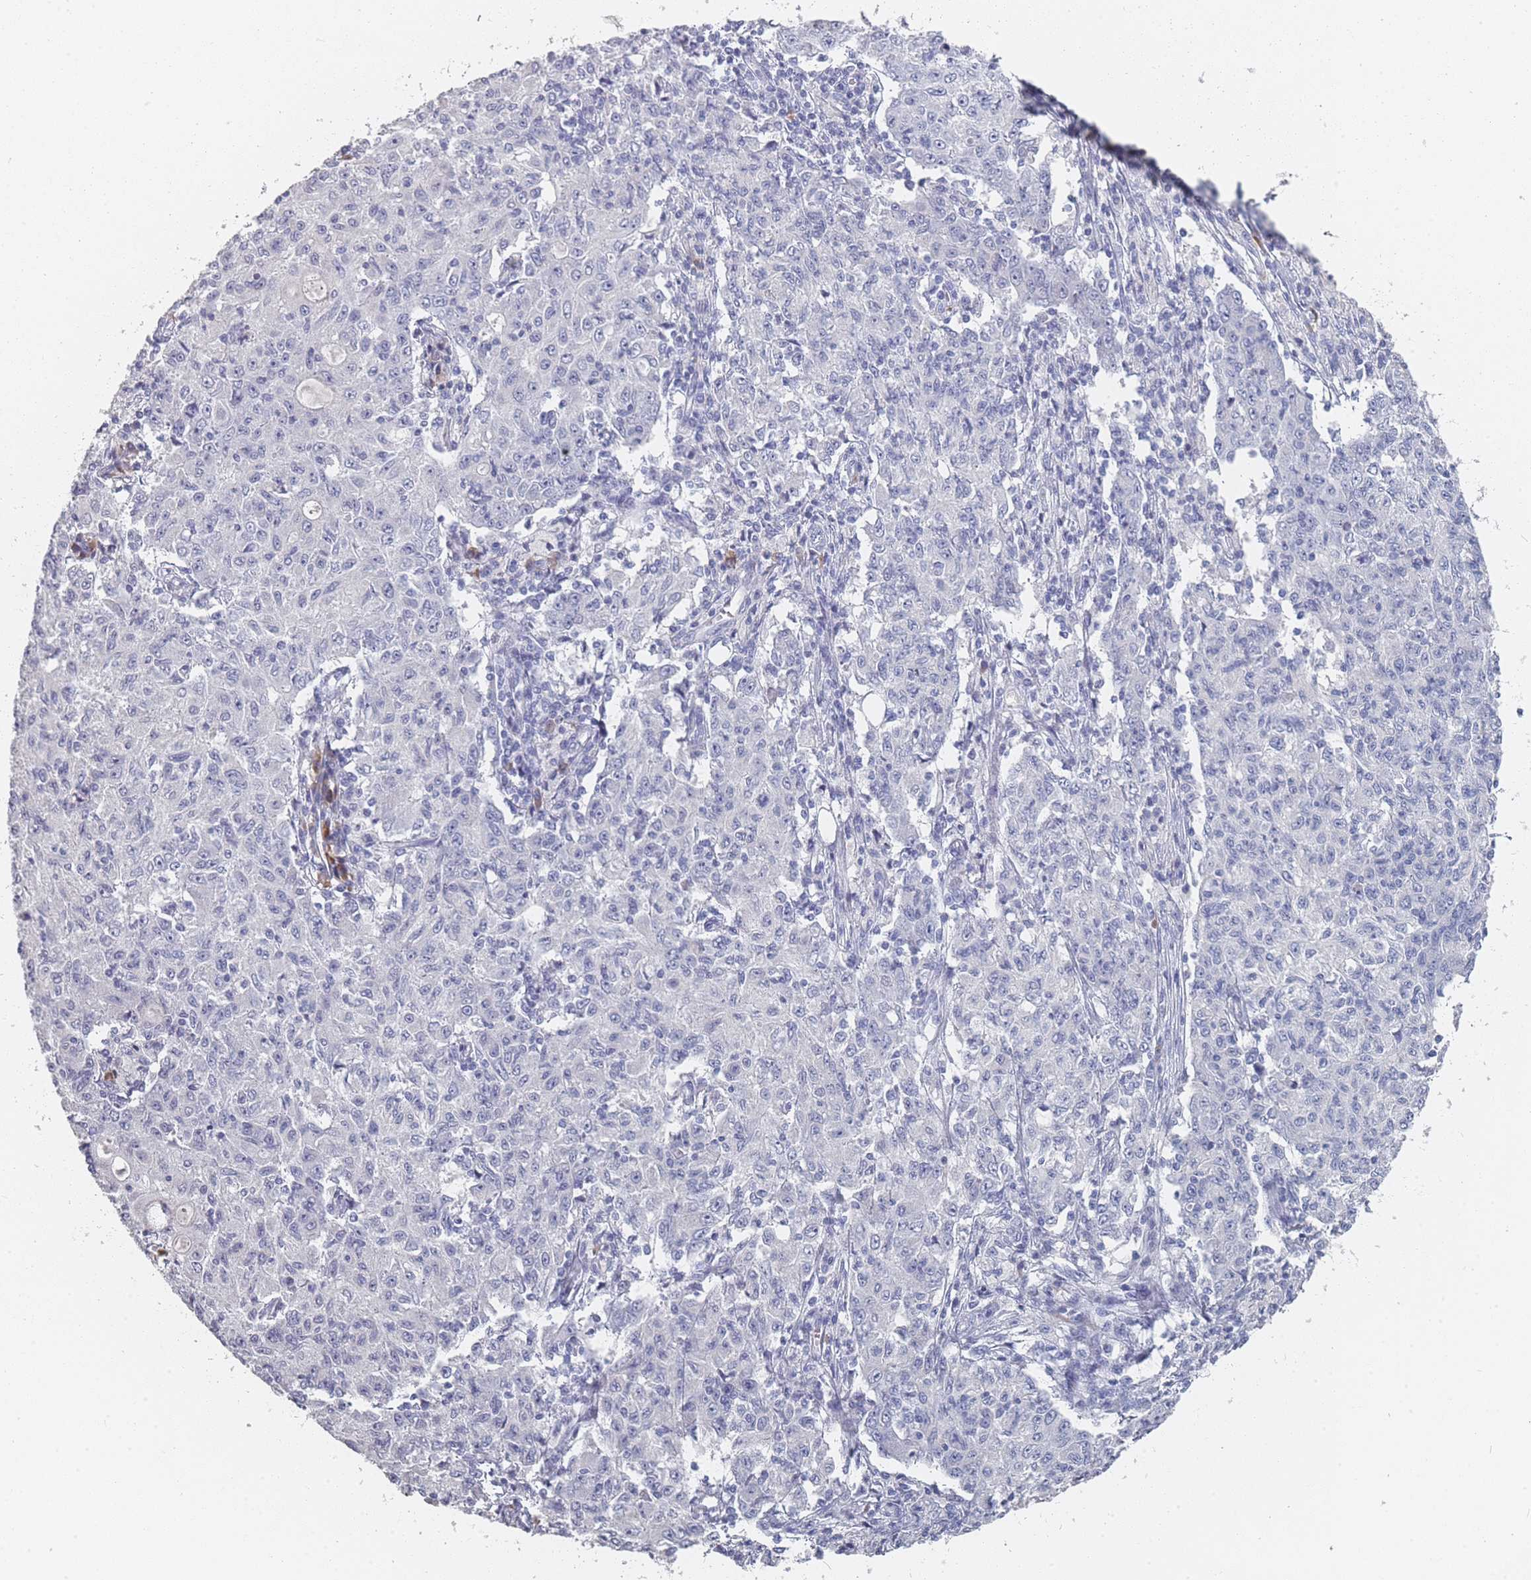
{"staining": {"intensity": "negative", "quantity": "none", "location": "none"}, "tissue": "ovarian cancer", "cell_type": "Tumor cells", "image_type": "cancer", "snomed": [{"axis": "morphology", "description": "Carcinoma, endometroid"}, {"axis": "topography", "description": "Ovary"}], "caption": "IHC of human ovarian endometroid carcinoma exhibits no expression in tumor cells.", "gene": "SLC35E4", "patient": {"sex": "female", "age": 42}}